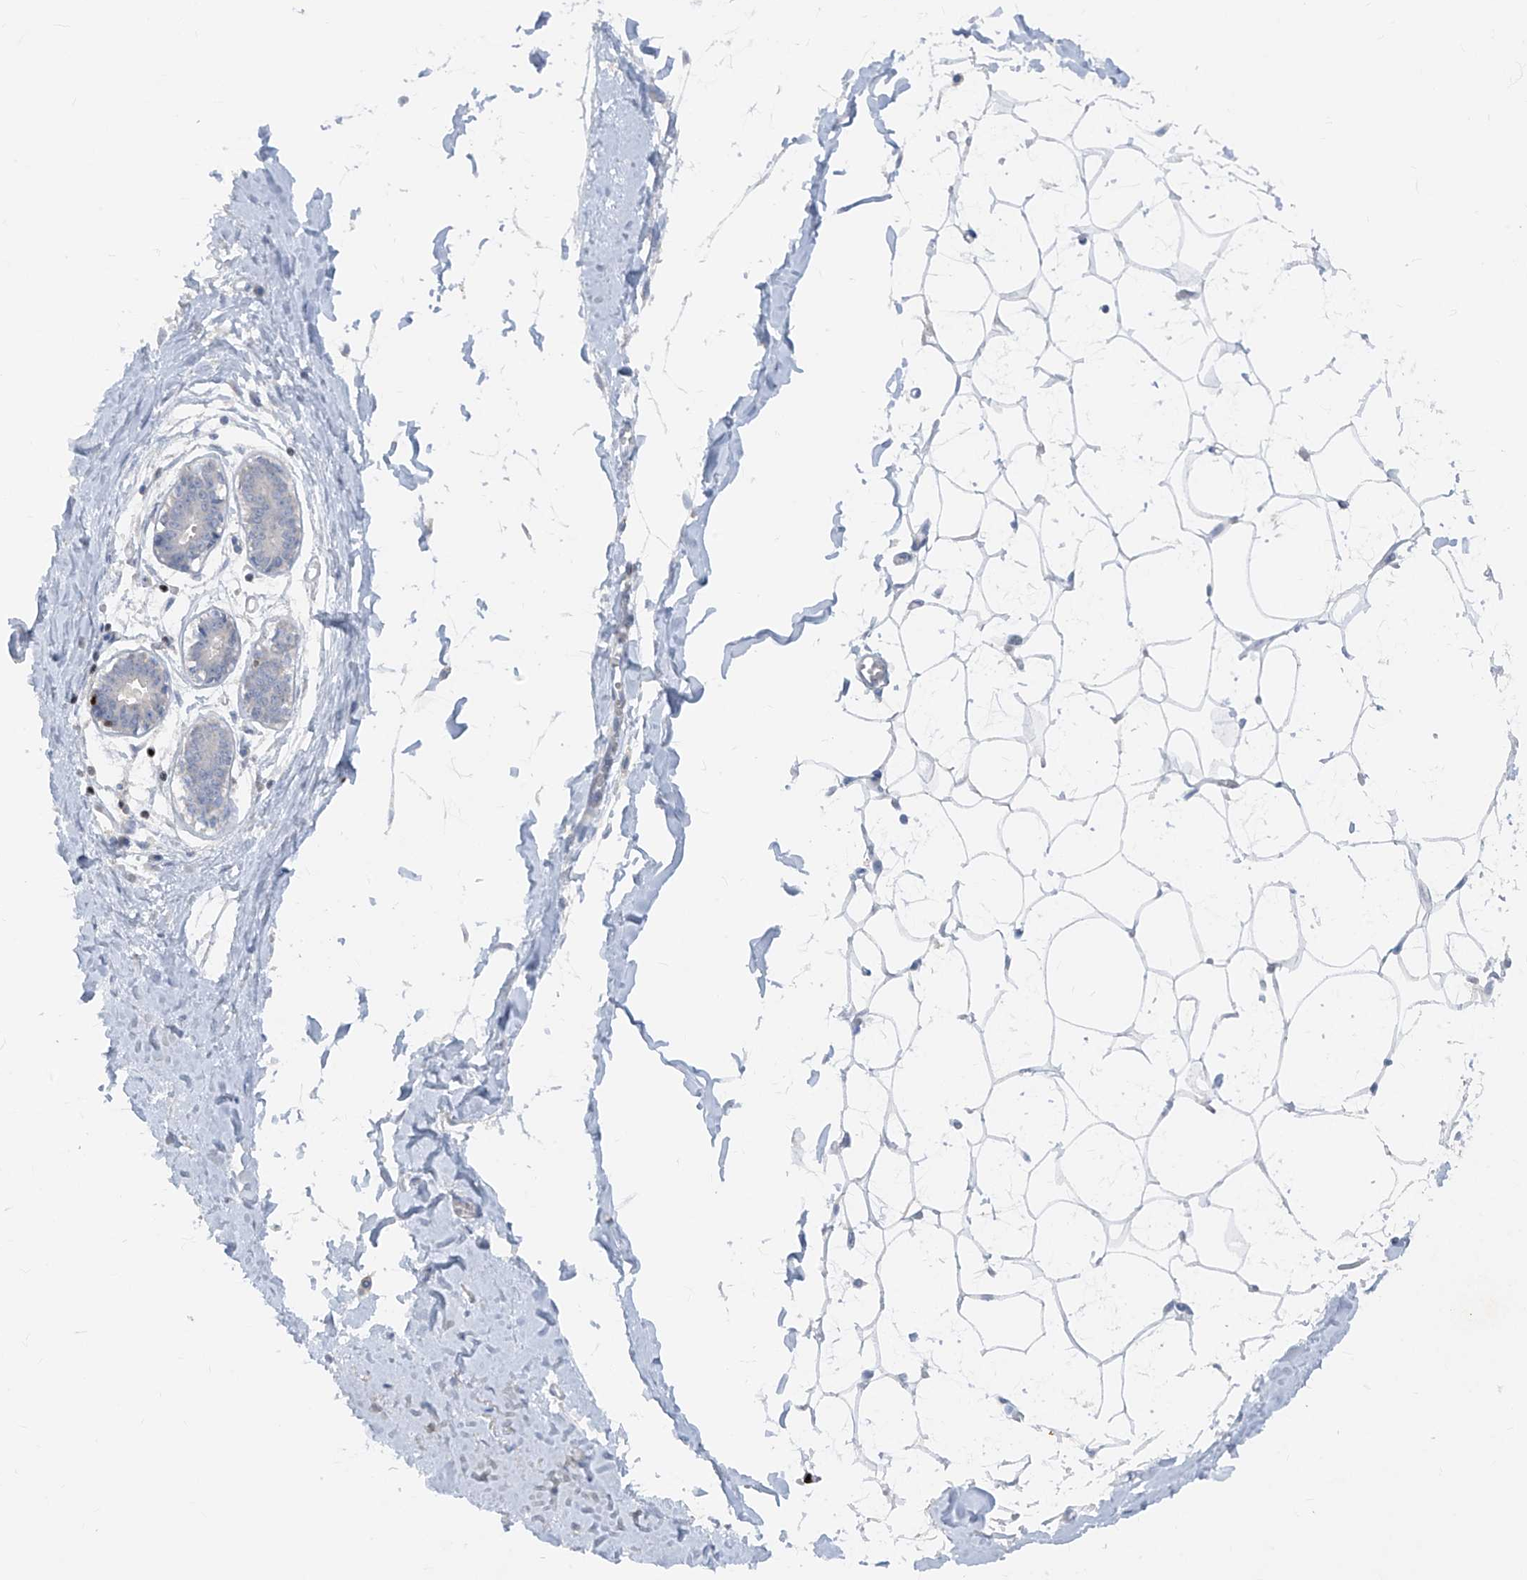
{"staining": {"intensity": "negative", "quantity": "none", "location": "none"}, "tissue": "breast", "cell_type": "Adipocytes", "image_type": "normal", "snomed": [{"axis": "morphology", "description": "Normal tissue, NOS"}, {"axis": "topography", "description": "Breast"}], "caption": "IHC of normal human breast demonstrates no positivity in adipocytes. Nuclei are stained in blue.", "gene": "TBX21", "patient": {"sex": "female", "age": 27}}